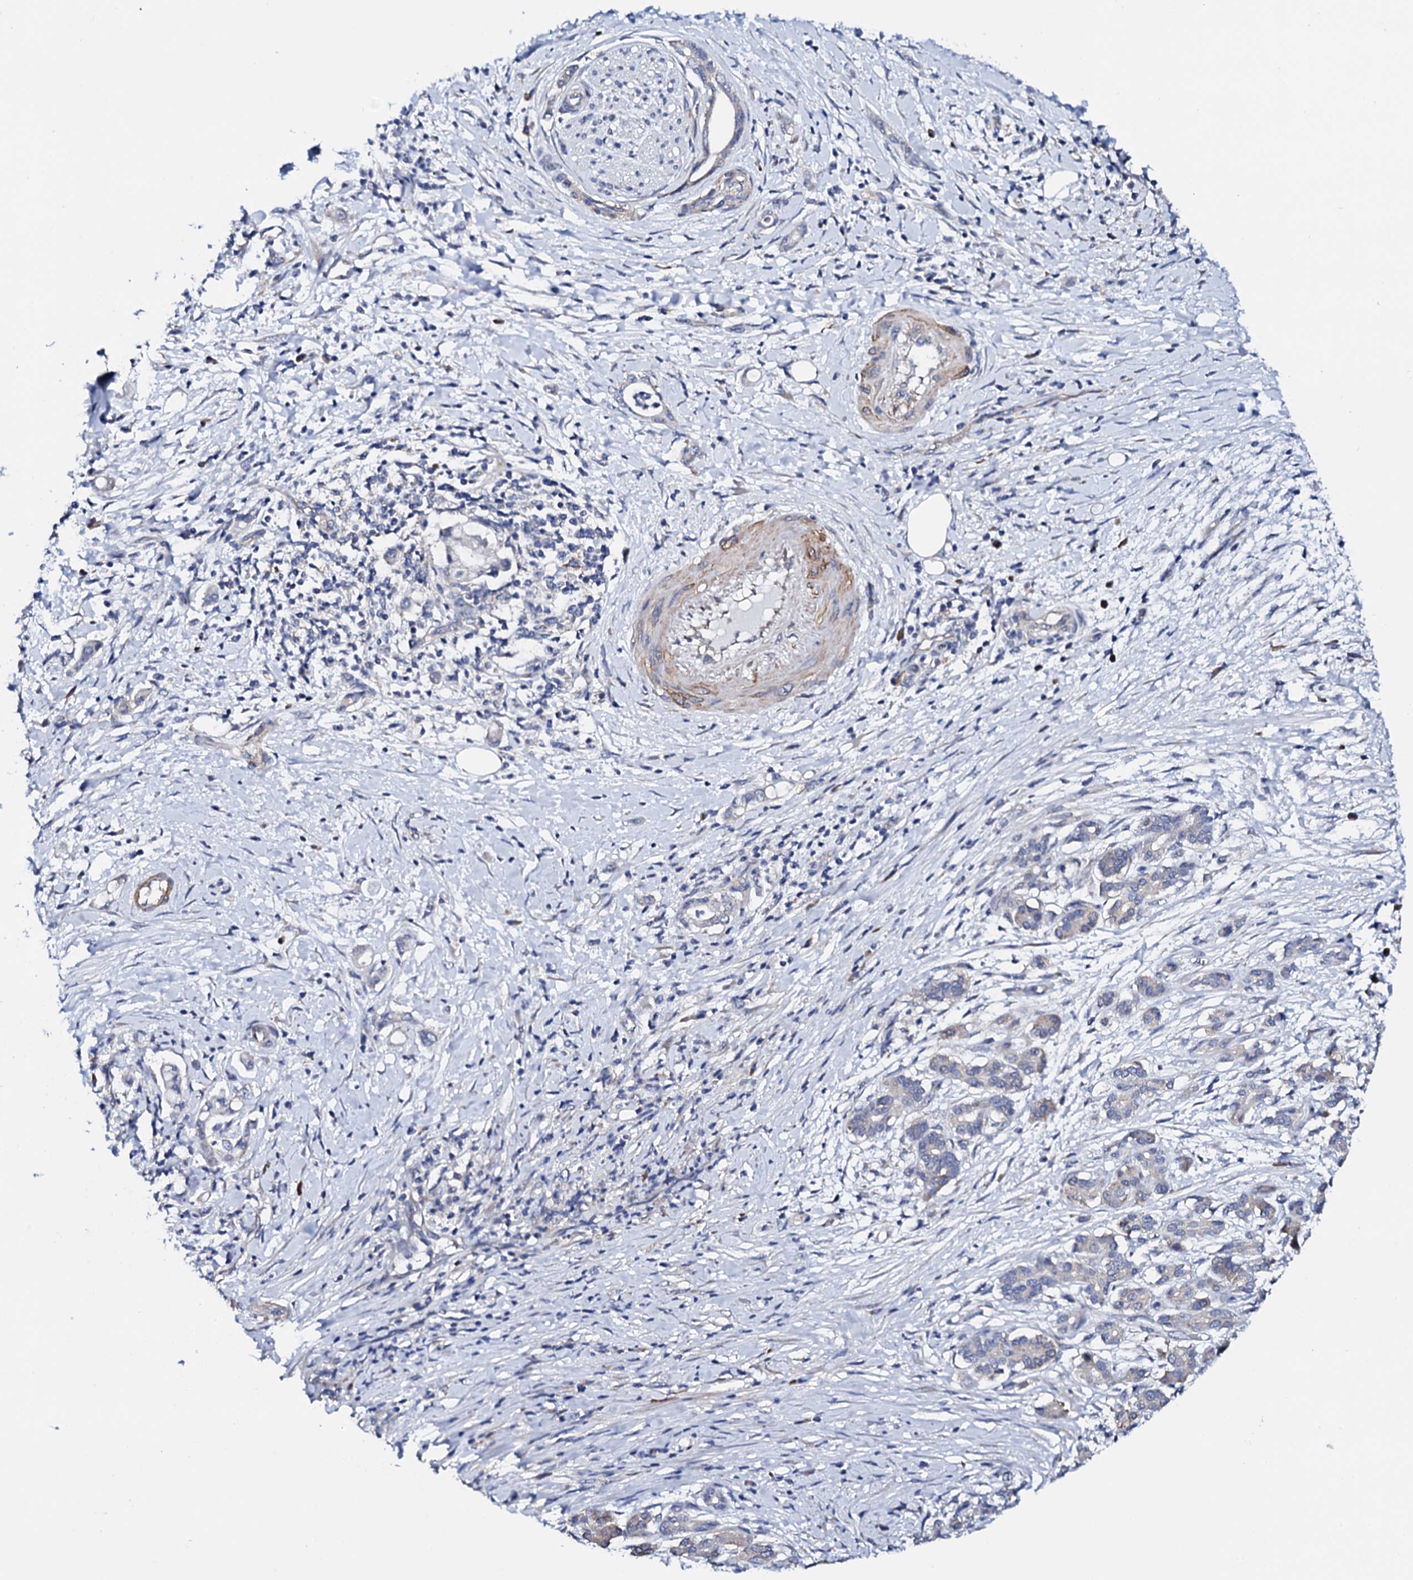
{"staining": {"intensity": "negative", "quantity": "none", "location": "none"}, "tissue": "pancreatic cancer", "cell_type": "Tumor cells", "image_type": "cancer", "snomed": [{"axis": "morphology", "description": "Adenocarcinoma, NOS"}, {"axis": "topography", "description": "Pancreas"}], "caption": "Human pancreatic adenocarcinoma stained for a protein using immunohistochemistry exhibits no expression in tumor cells.", "gene": "NUP58", "patient": {"sex": "female", "age": 55}}